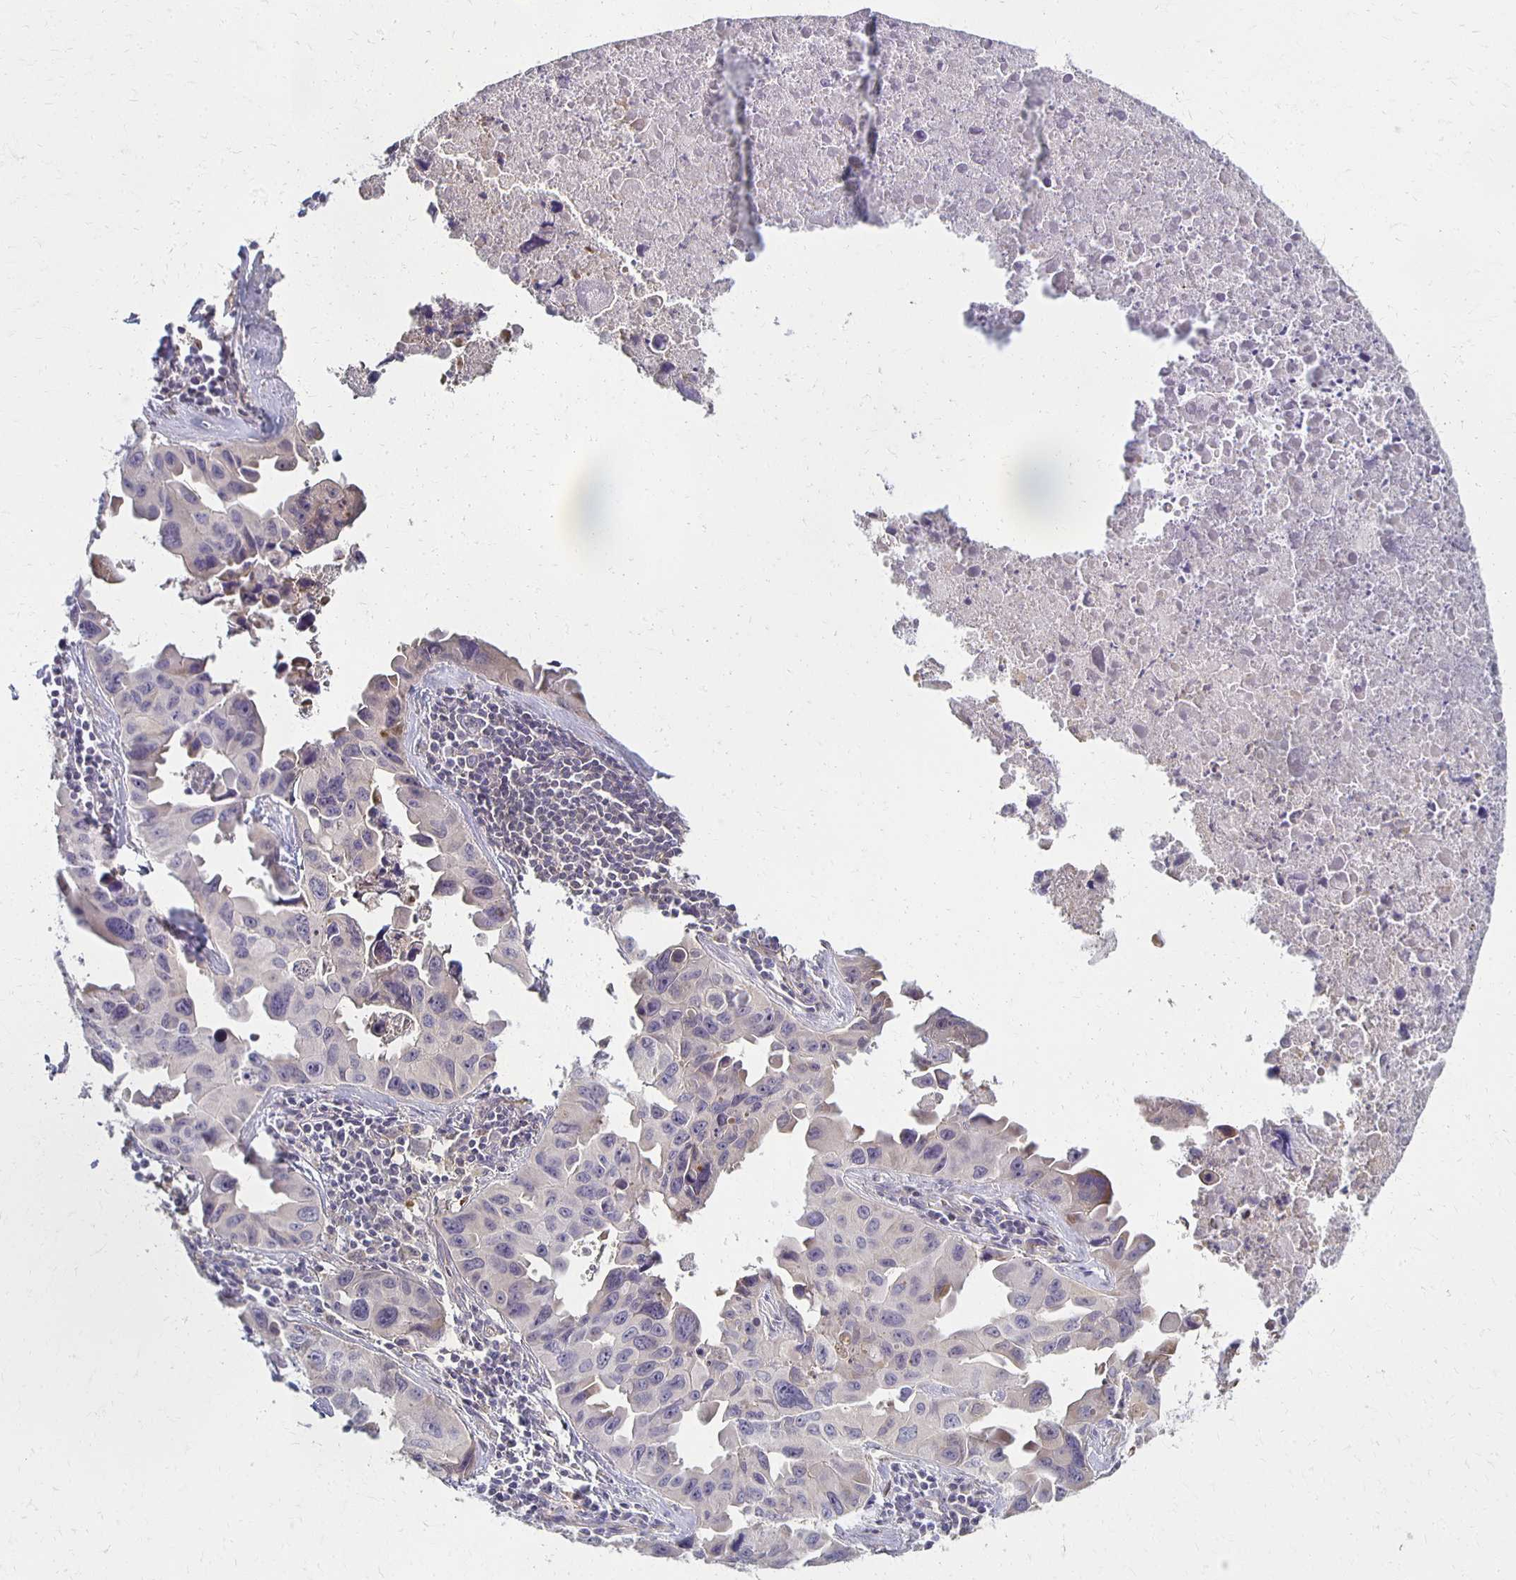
{"staining": {"intensity": "negative", "quantity": "none", "location": "none"}, "tissue": "lung cancer", "cell_type": "Tumor cells", "image_type": "cancer", "snomed": [{"axis": "morphology", "description": "Adenocarcinoma, NOS"}, {"axis": "topography", "description": "Lymph node"}, {"axis": "topography", "description": "Lung"}], "caption": "Immunohistochemical staining of human lung cancer shows no significant staining in tumor cells.", "gene": "GPX4", "patient": {"sex": "male", "age": 64}}